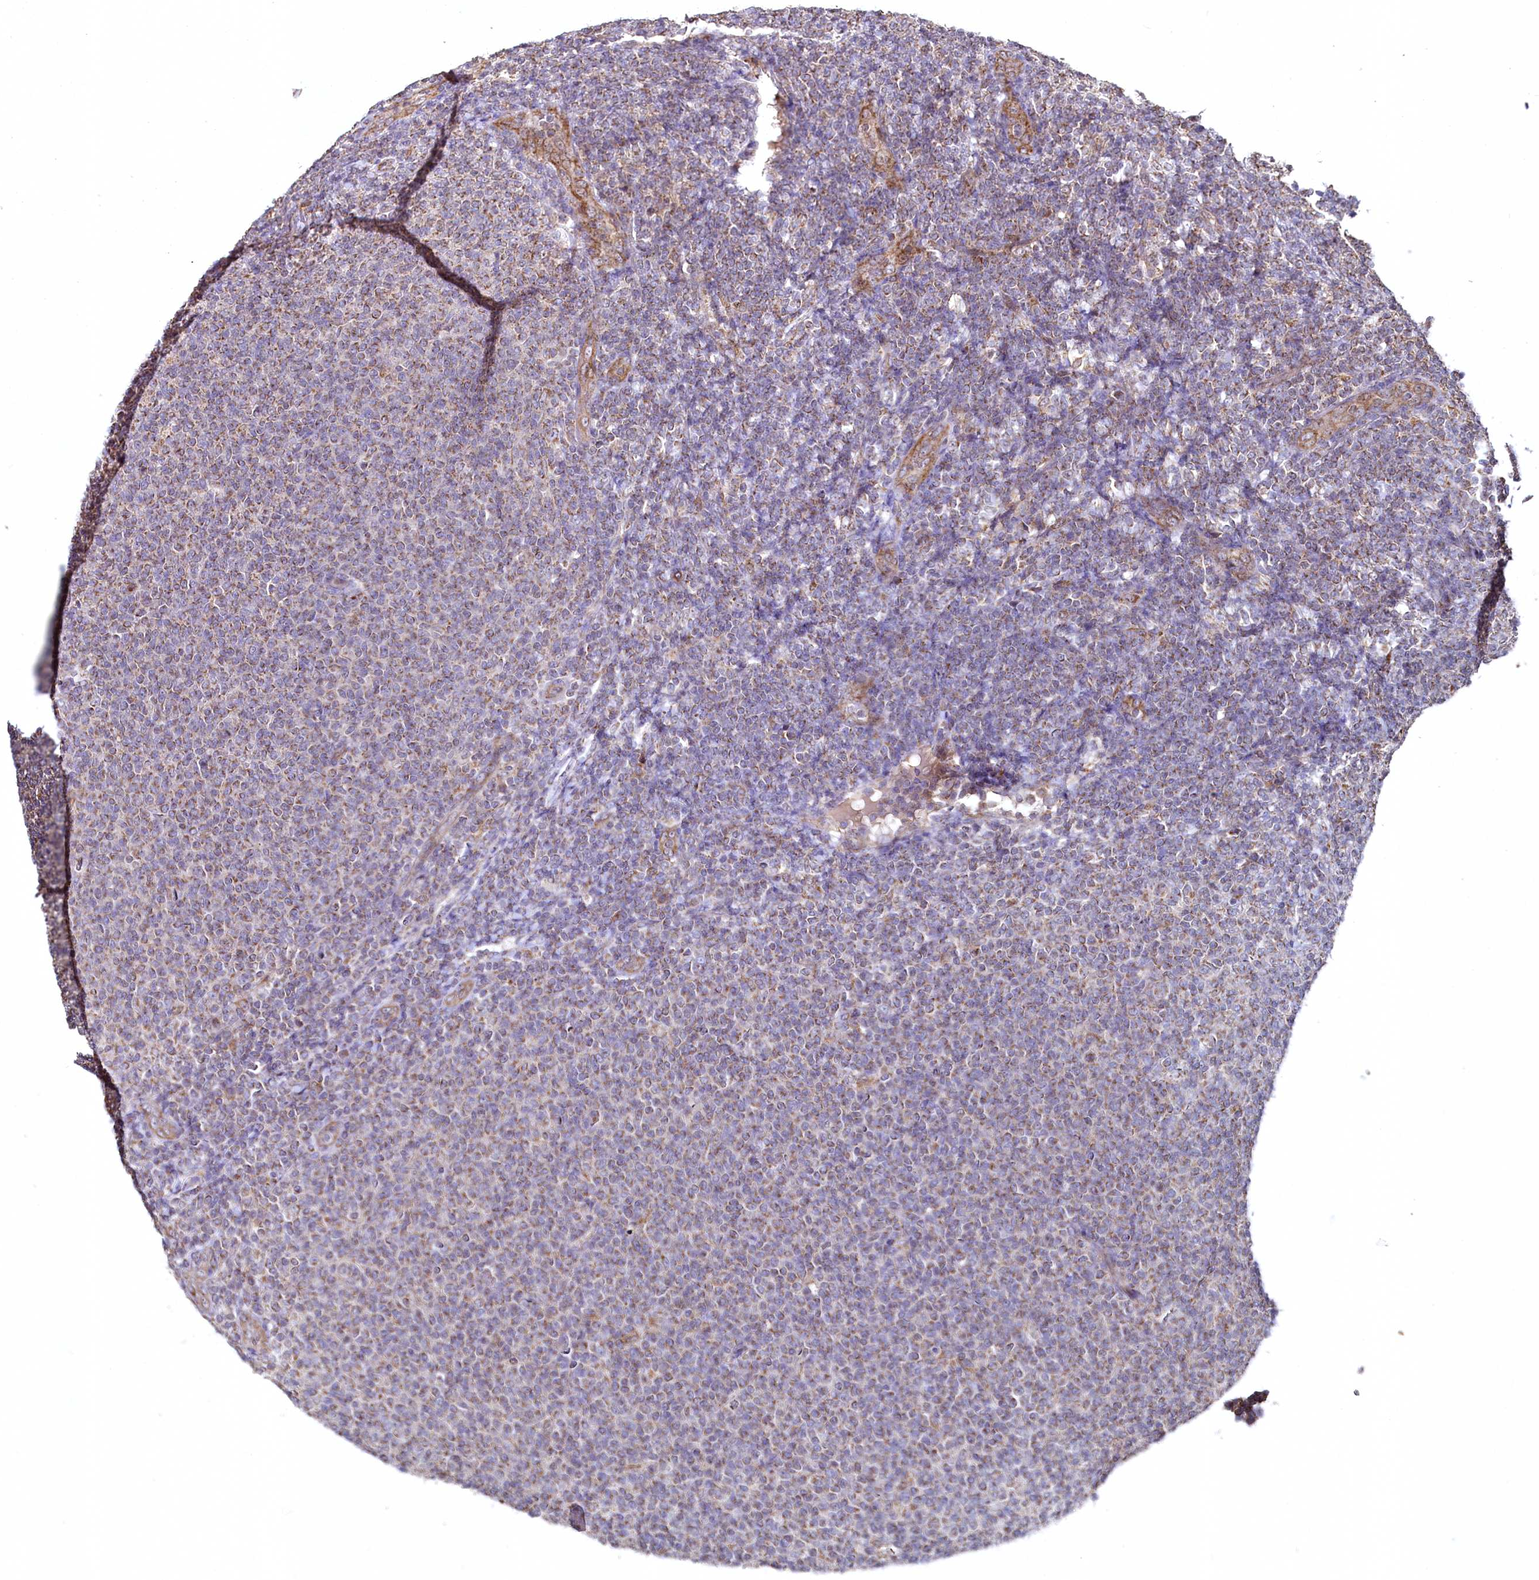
{"staining": {"intensity": "moderate", "quantity": ">75%", "location": "cytoplasmic/membranous"}, "tissue": "lymphoma", "cell_type": "Tumor cells", "image_type": "cancer", "snomed": [{"axis": "morphology", "description": "Malignant lymphoma, non-Hodgkin's type, Low grade"}, {"axis": "topography", "description": "Lymph node"}], "caption": "IHC photomicrograph of human low-grade malignant lymphoma, non-Hodgkin's type stained for a protein (brown), which exhibits medium levels of moderate cytoplasmic/membranous positivity in approximately >75% of tumor cells.", "gene": "METTL4", "patient": {"sex": "male", "age": 66}}